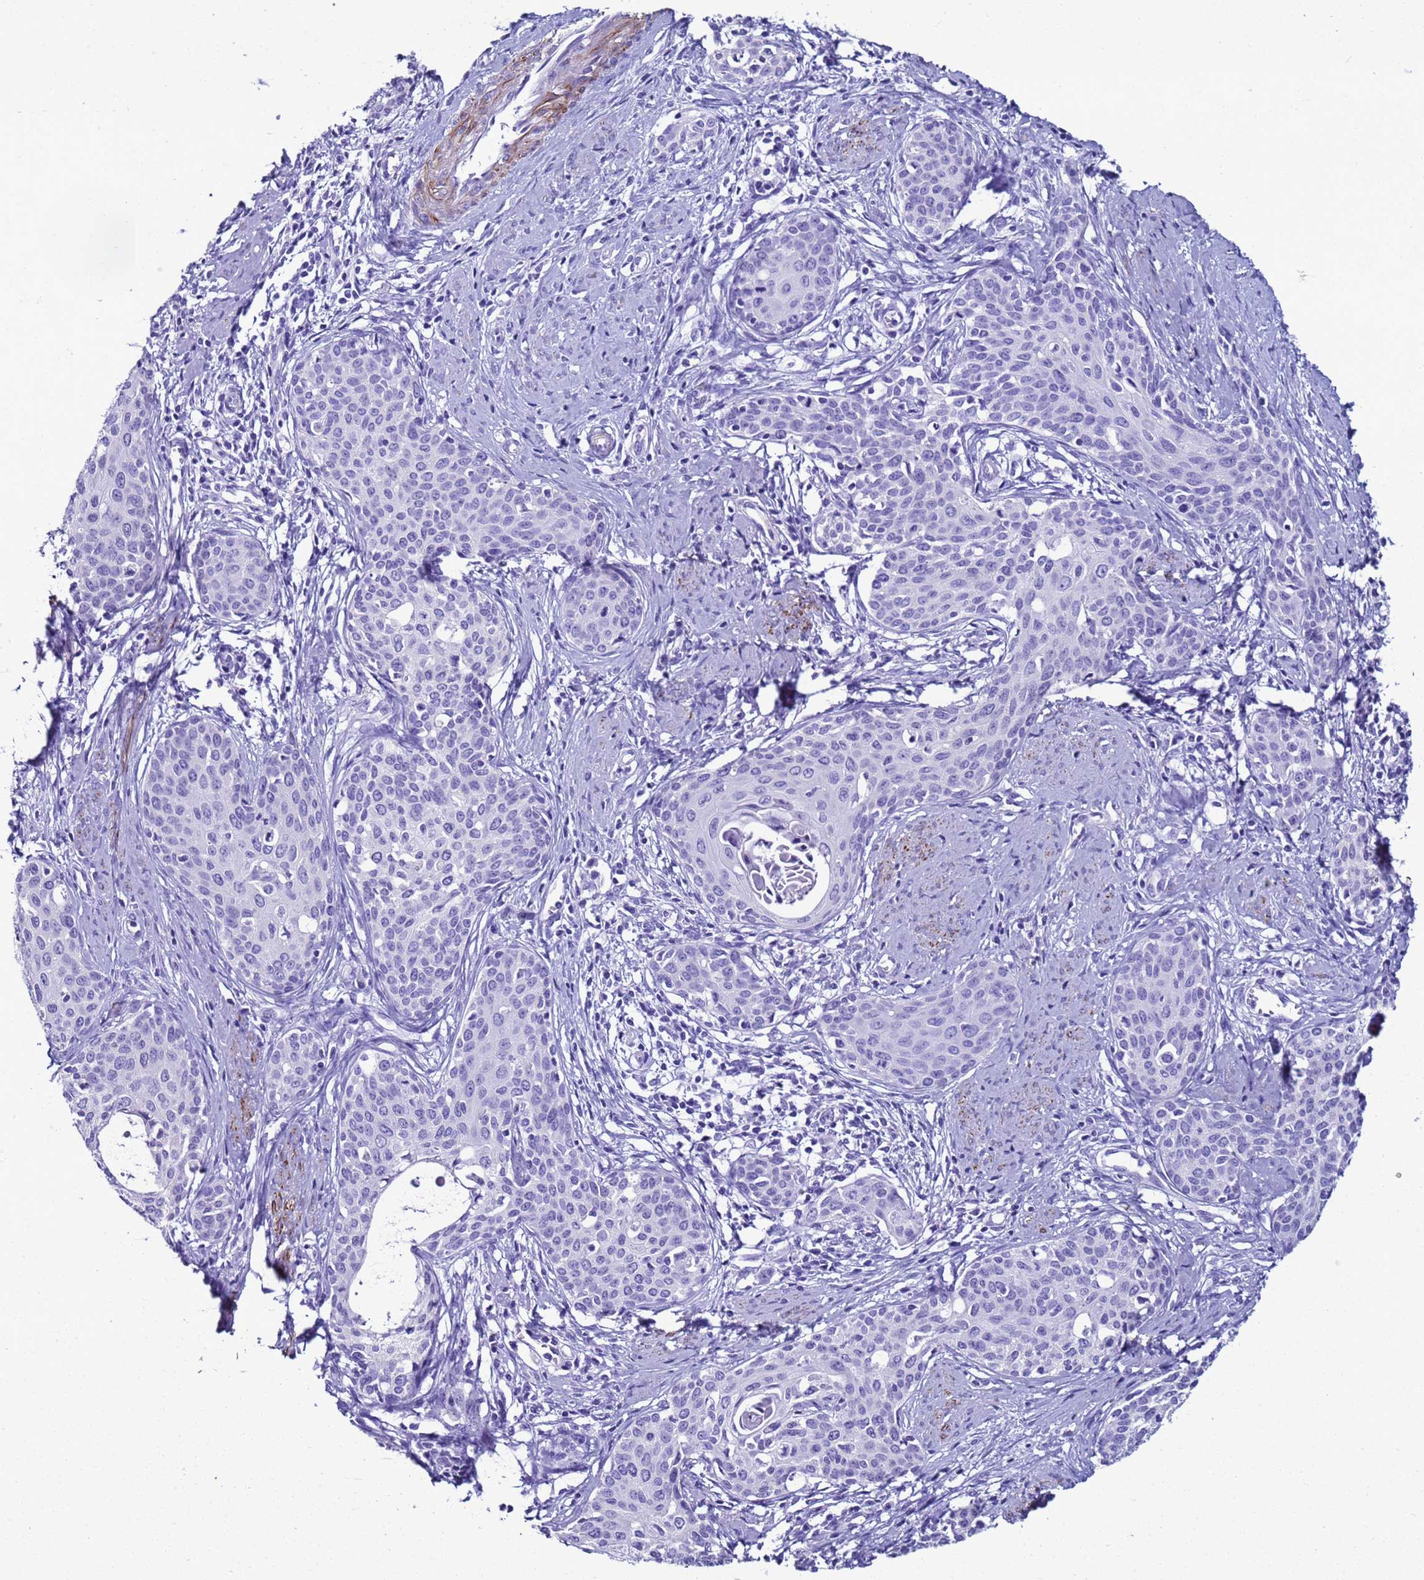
{"staining": {"intensity": "negative", "quantity": "none", "location": "none"}, "tissue": "cervical cancer", "cell_type": "Tumor cells", "image_type": "cancer", "snomed": [{"axis": "morphology", "description": "Squamous cell carcinoma, NOS"}, {"axis": "topography", "description": "Cervix"}], "caption": "The micrograph displays no staining of tumor cells in cervical cancer (squamous cell carcinoma).", "gene": "LCMT1", "patient": {"sex": "female", "age": 46}}